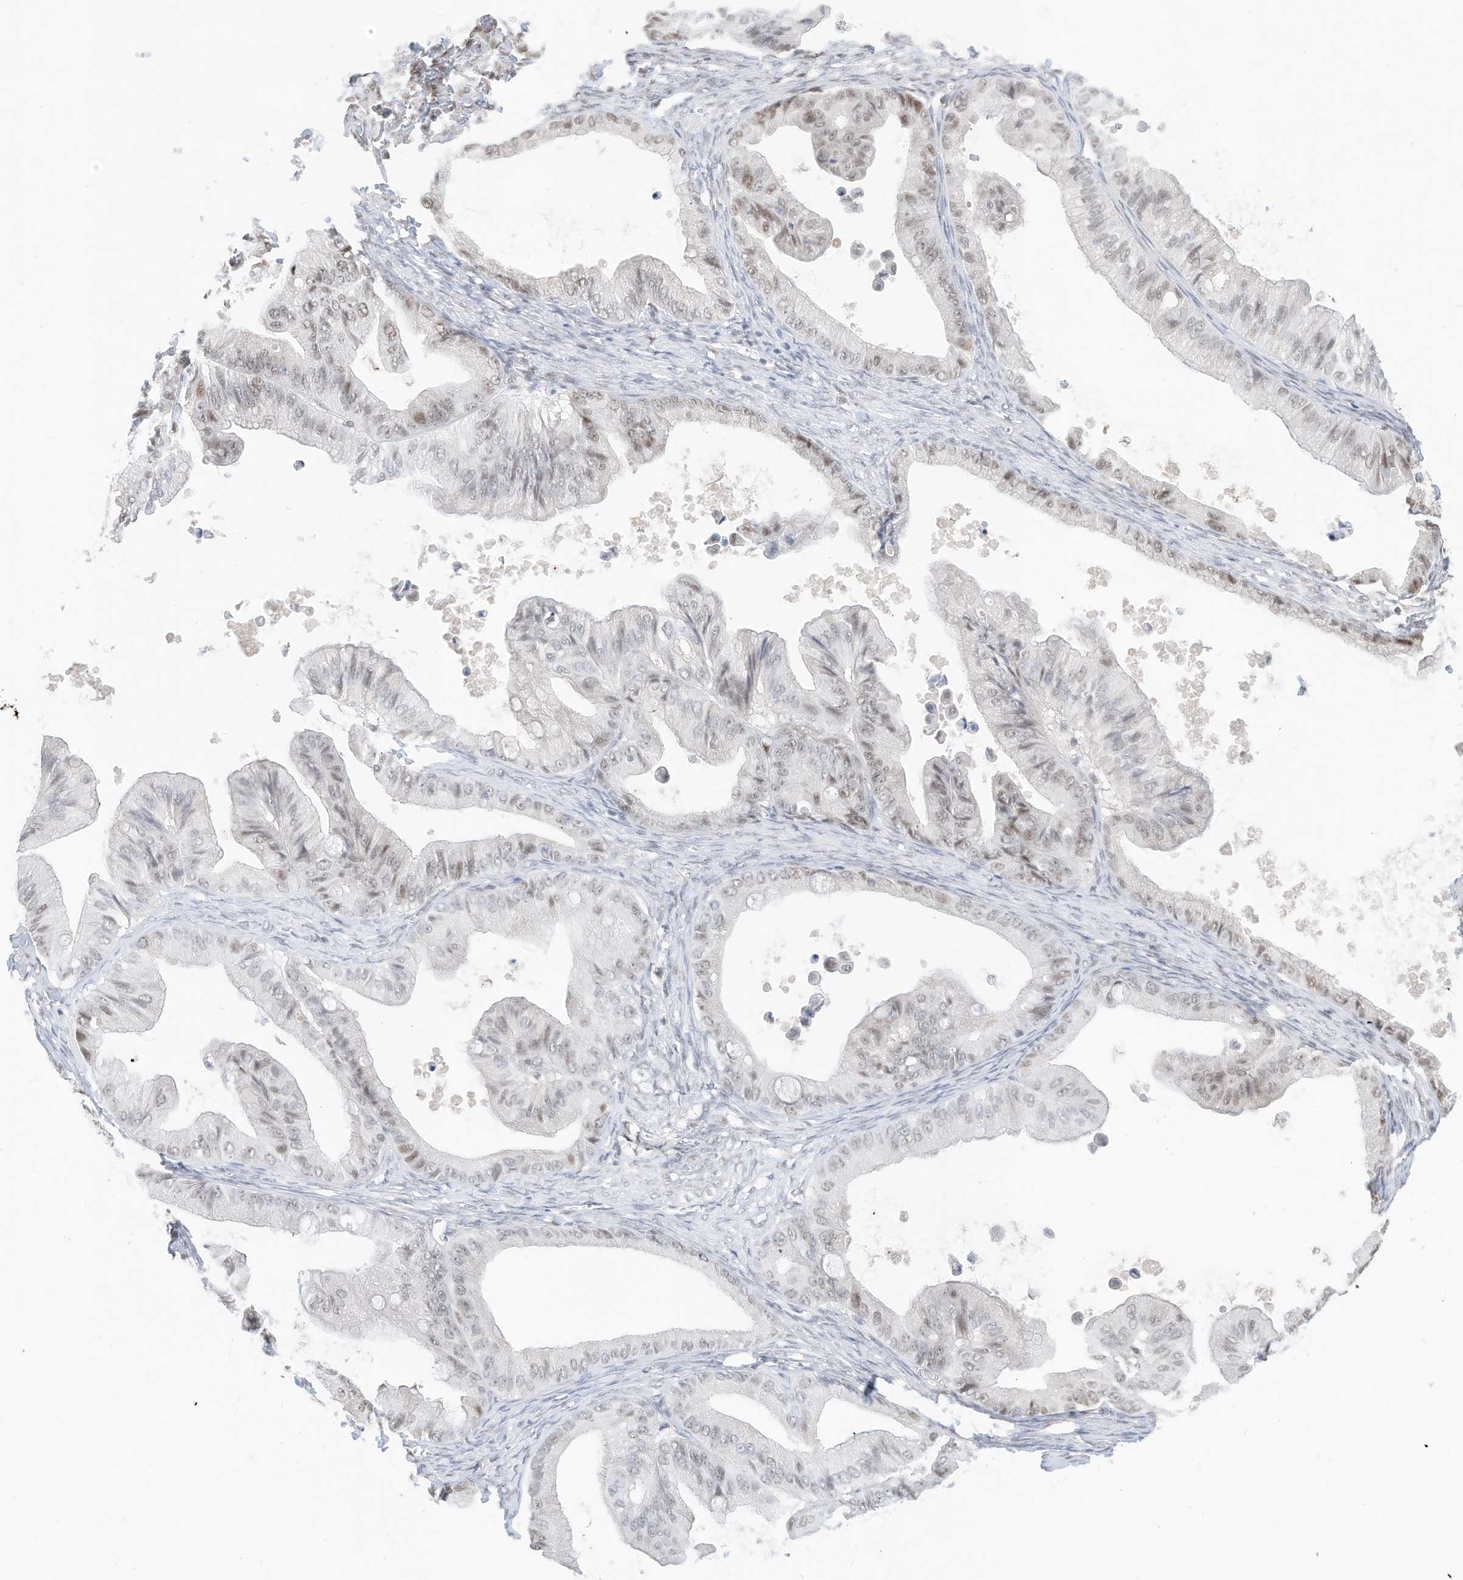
{"staining": {"intensity": "weak", "quantity": "<25%", "location": "nuclear"}, "tissue": "ovarian cancer", "cell_type": "Tumor cells", "image_type": "cancer", "snomed": [{"axis": "morphology", "description": "Cystadenocarcinoma, mucinous, NOS"}, {"axis": "topography", "description": "Ovary"}], "caption": "Human ovarian cancer stained for a protein using immunohistochemistry reveals no staining in tumor cells.", "gene": "OGT", "patient": {"sex": "female", "age": 71}}